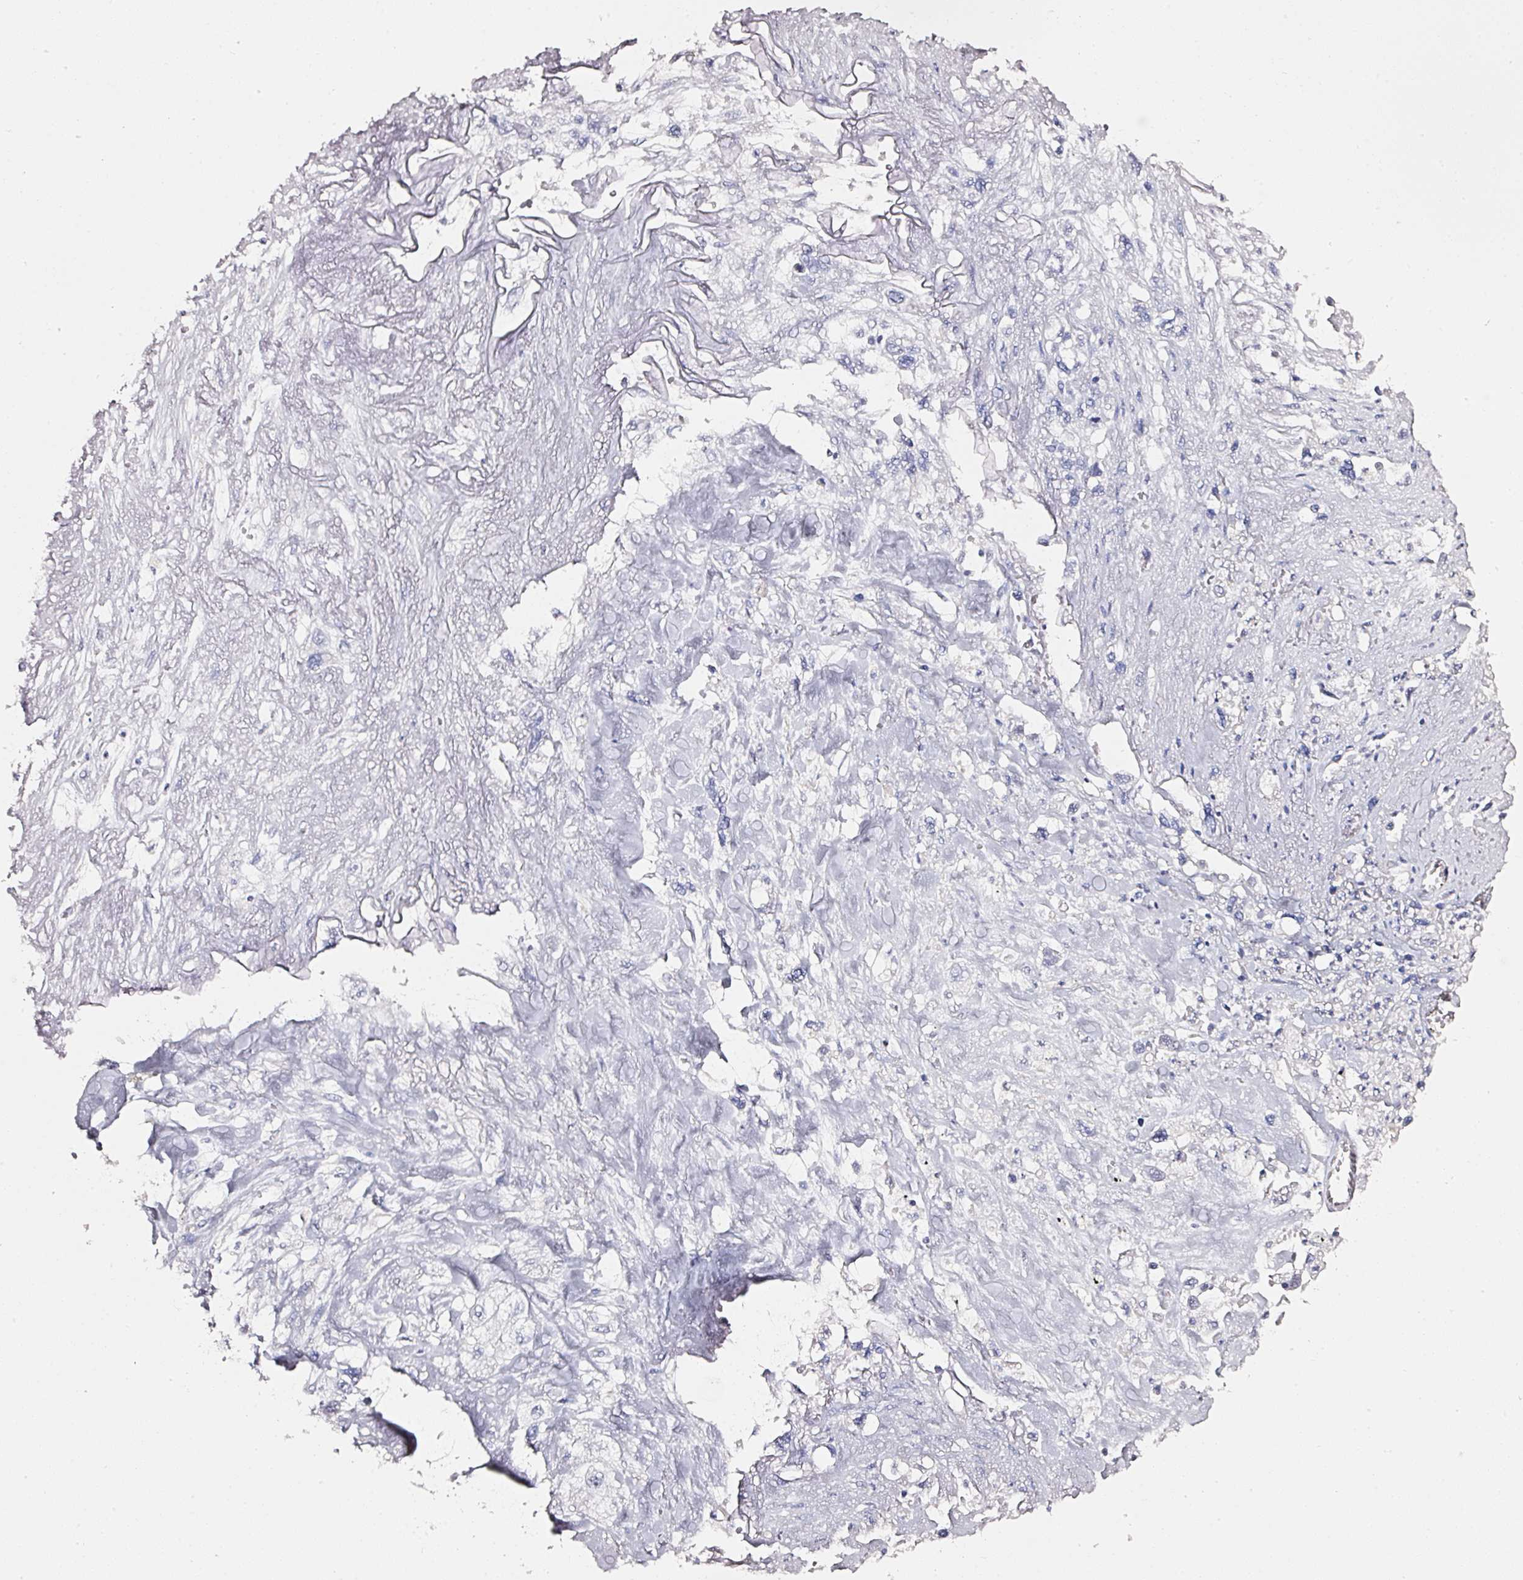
{"staining": {"intensity": "negative", "quantity": "none", "location": "none"}, "tissue": "lung cancer", "cell_type": "Tumor cells", "image_type": "cancer", "snomed": [{"axis": "morphology", "description": "Squamous cell carcinoma, NOS"}, {"axis": "topography", "description": "Lung"}], "caption": "Lung cancer (squamous cell carcinoma) stained for a protein using IHC shows no positivity tumor cells.", "gene": "PDXDC1", "patient": {"sex": "female", "age": 69}}